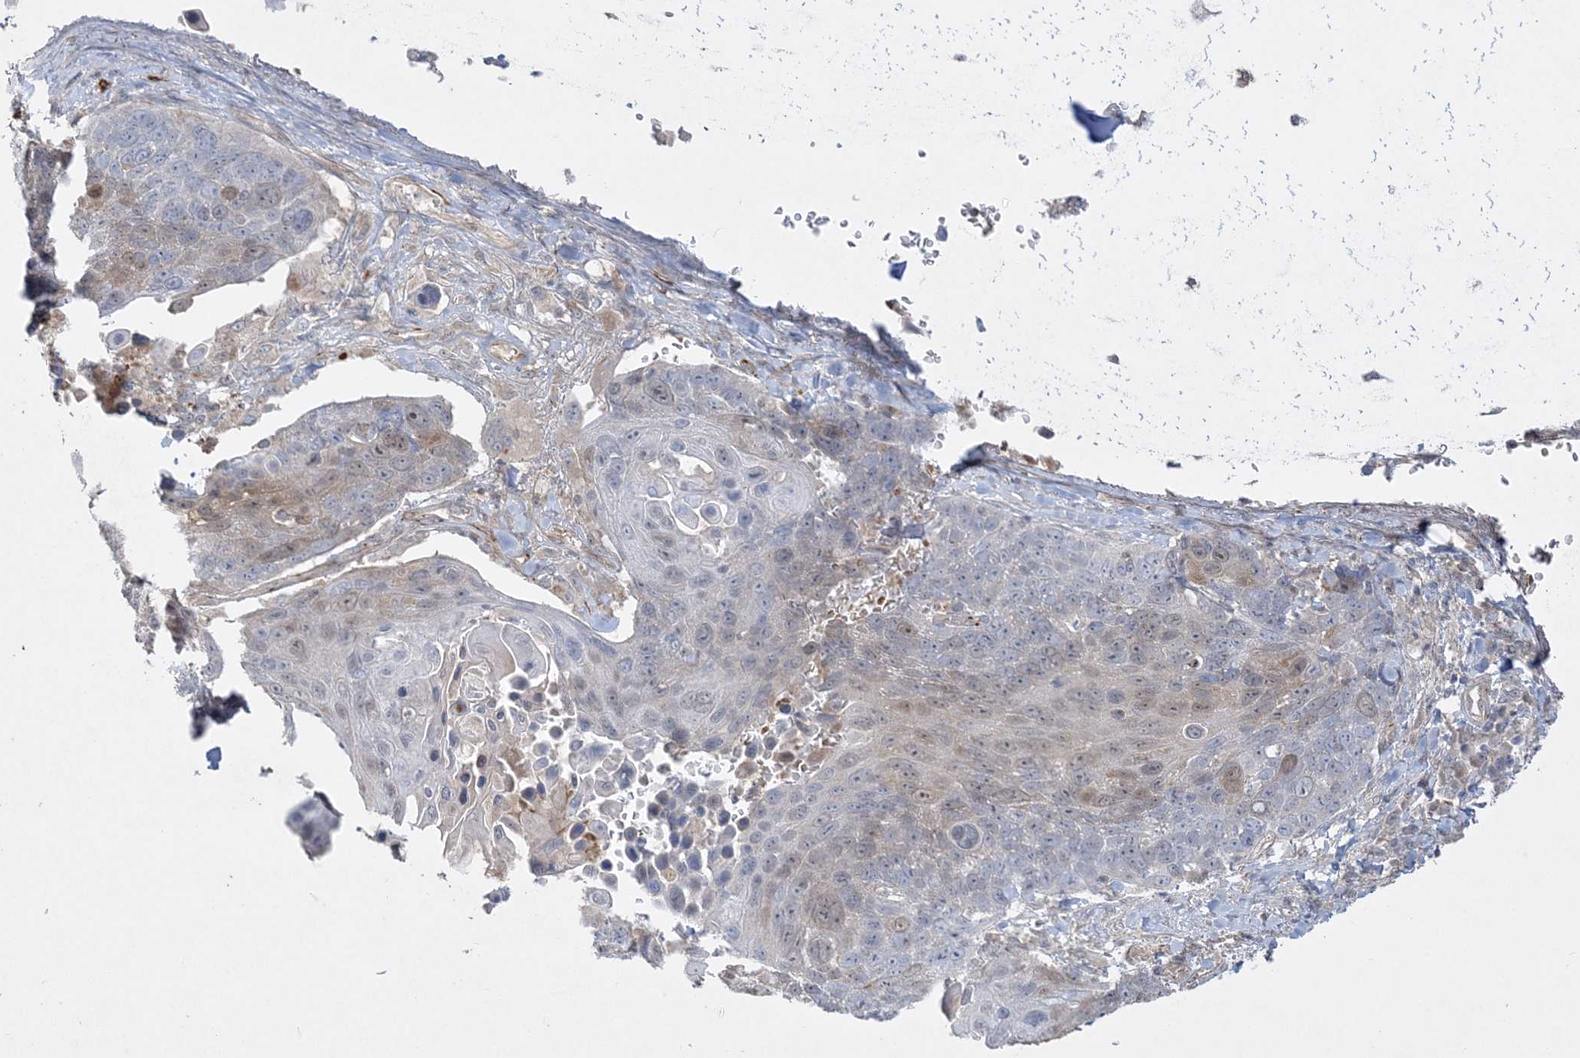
{"staining": {"intensity": "moderate", "quantity": "<25%", "location": "cytoplasmic/membranous,nuclear"}, "tissue": "lung cancer", "cell_type": "Tumor cells", "image_type": "cancer", "snomed": [{"axis": "morphology", "description": "Squamous cell carcinoma, NOS"}, {"axis": "topography", "description": "Lung"}], "caption": "The immunohistochemical stain shows moderate cytoplasmic/membranous and nuclear expression in tumor cells of squamous cell carcinoma (lung) tissue.", "gene": "INPP1", "patient": {"sex": "male", "age": 66}}